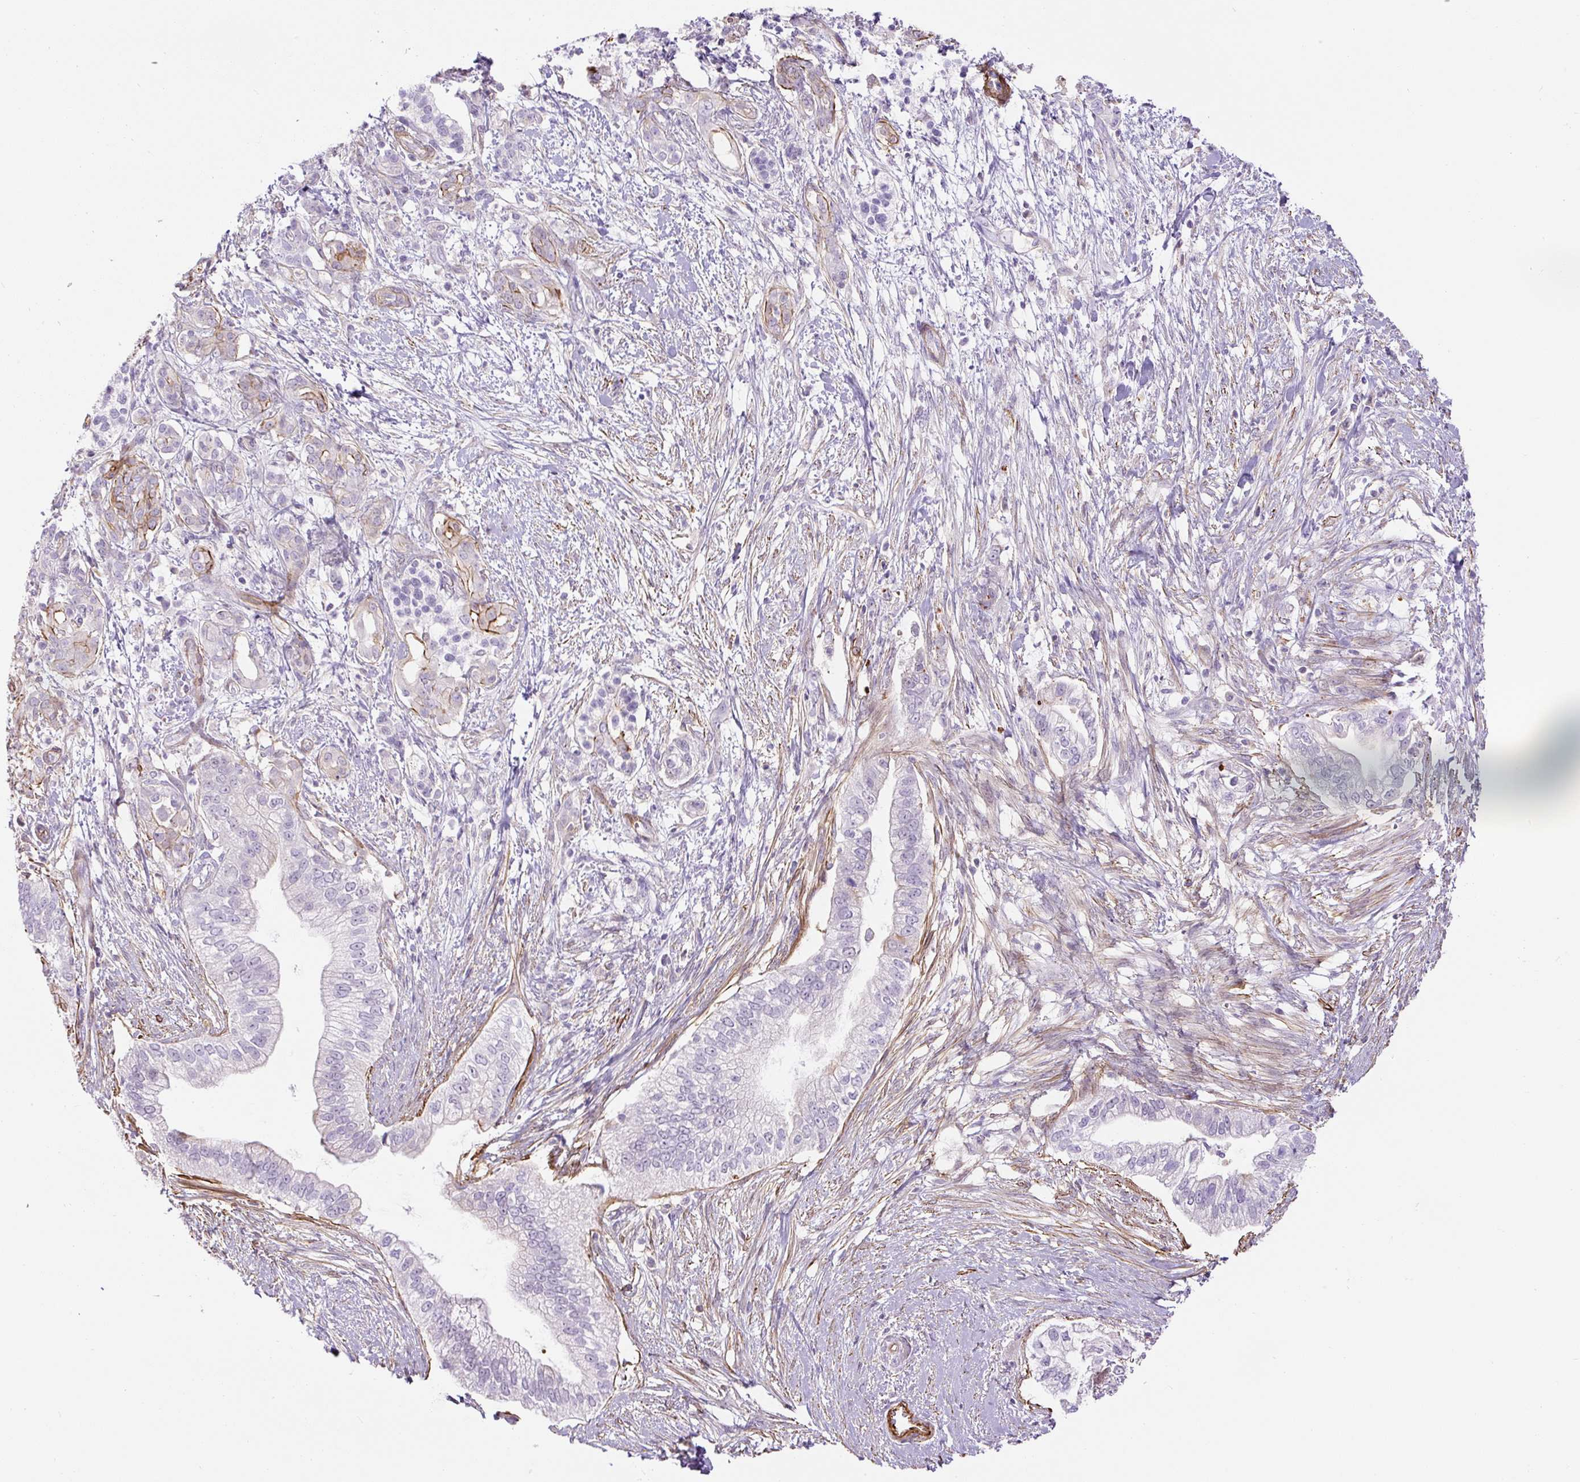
{"staining": {"intensity": "moderate", "quantity": "<25%", "location": "cytoplasmic/membranous"}, "tissue": "pancreatic cancer", "cell_type": "Tumor cells", "image_type": "cancer", "snomed": [{"axis": "morphology", "description": "Adenocarcinoma, NOS"}, {"axis": "topography", "description": "Pancreas"}], "caption": "Moderate cytoplasmic/membranous protein staining is present in about <25% of tumor cells in adenocarcinoma (pancreatic).", "gene": "B3GALT5", "patient": {"sex": "male", "age": 70}}